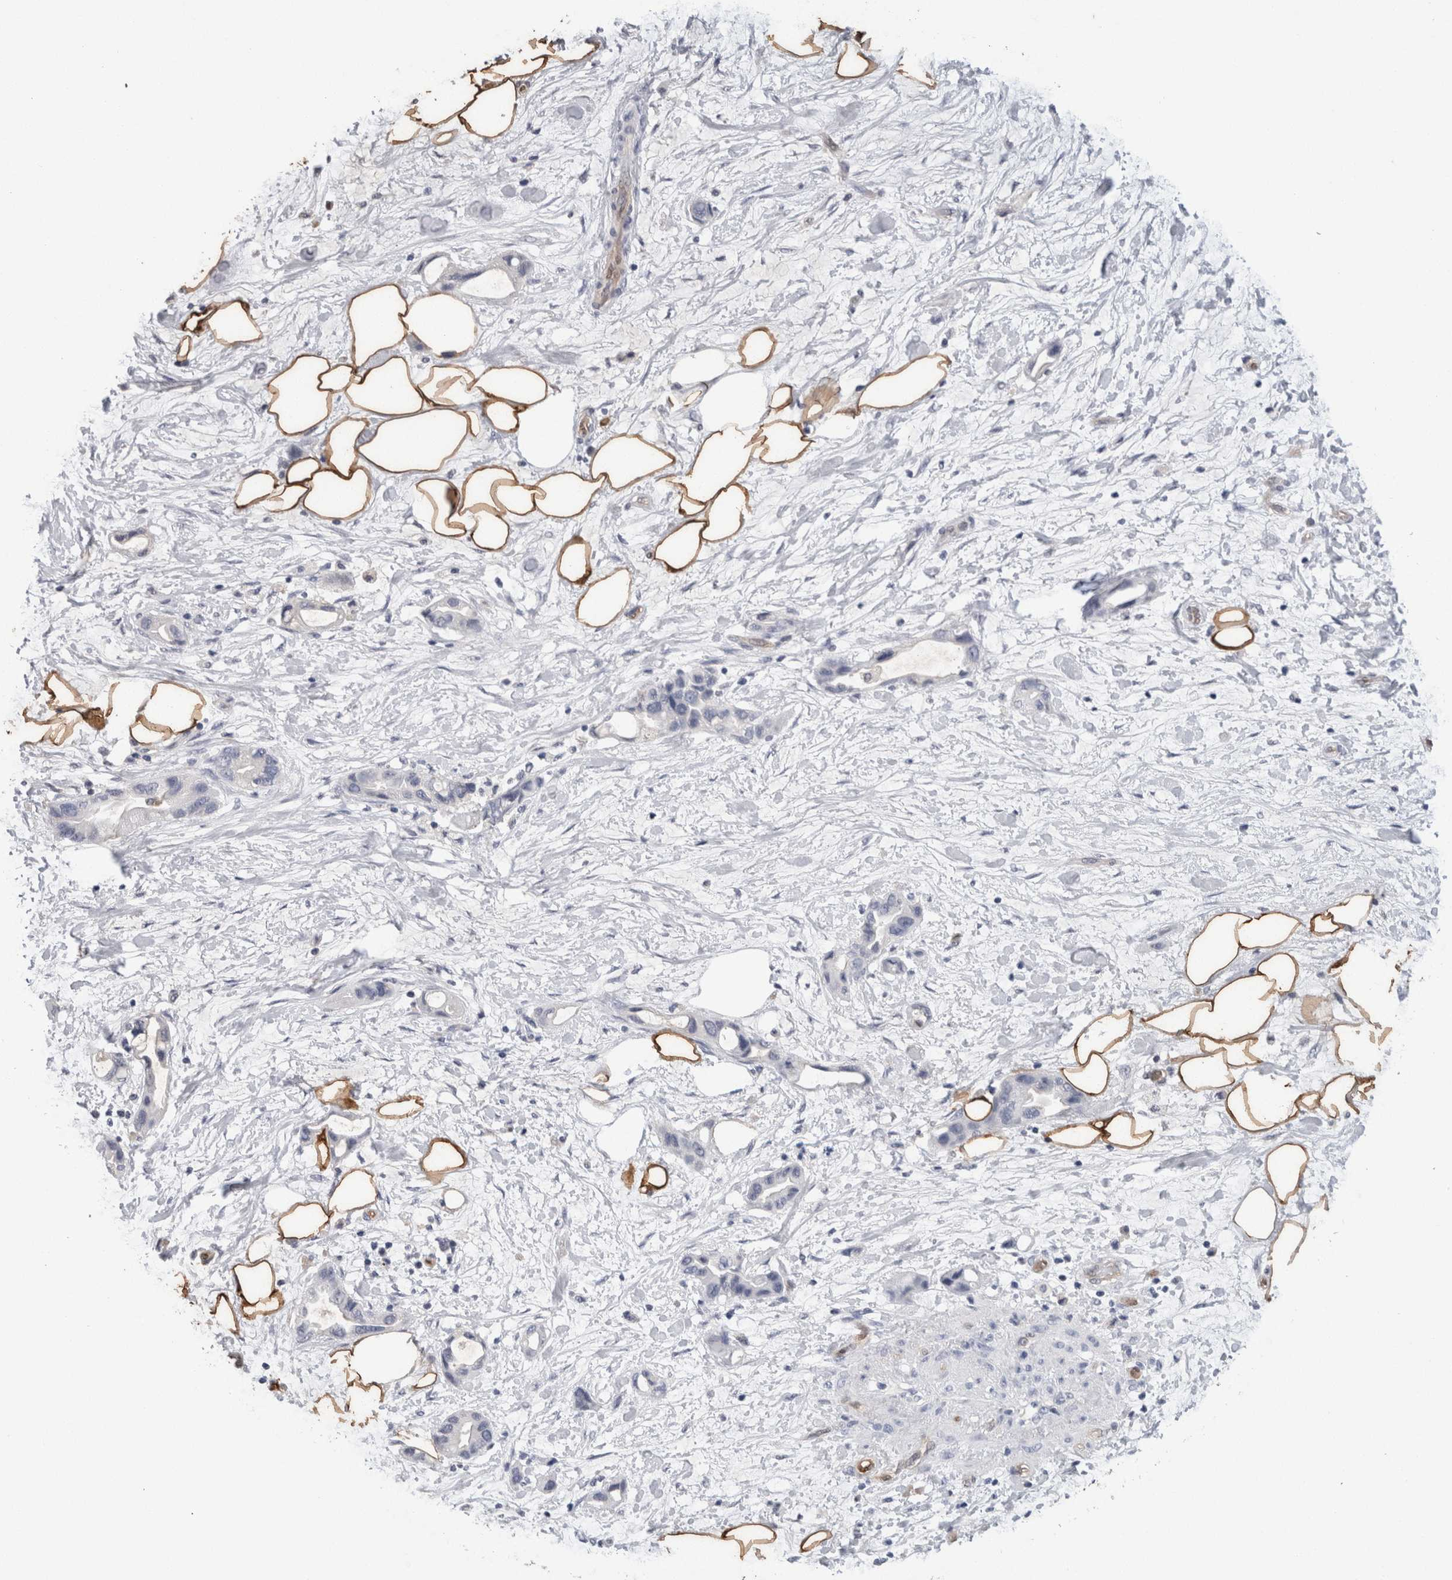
{"staining": {"intensity": "negative", "quantity": "none", "location": "none"}, "tissue": "pancreatic cancer", "cell_type": "Tumor cells", "image_type": "cancer", "snomed": [{"axis": "morphology", "description": "Adenocarcinoma, NOS"}, {"axis": "topography", "description": "Pancreas"}], "caption": "A high-resolution histopathology image shows immunohistochemistry staining of pancreatic adenocarcinoma, which demonstrates no significant positivity in tumor cells.", "gene": "FABP4", "patient": {"sex": "female", "age": 57}}